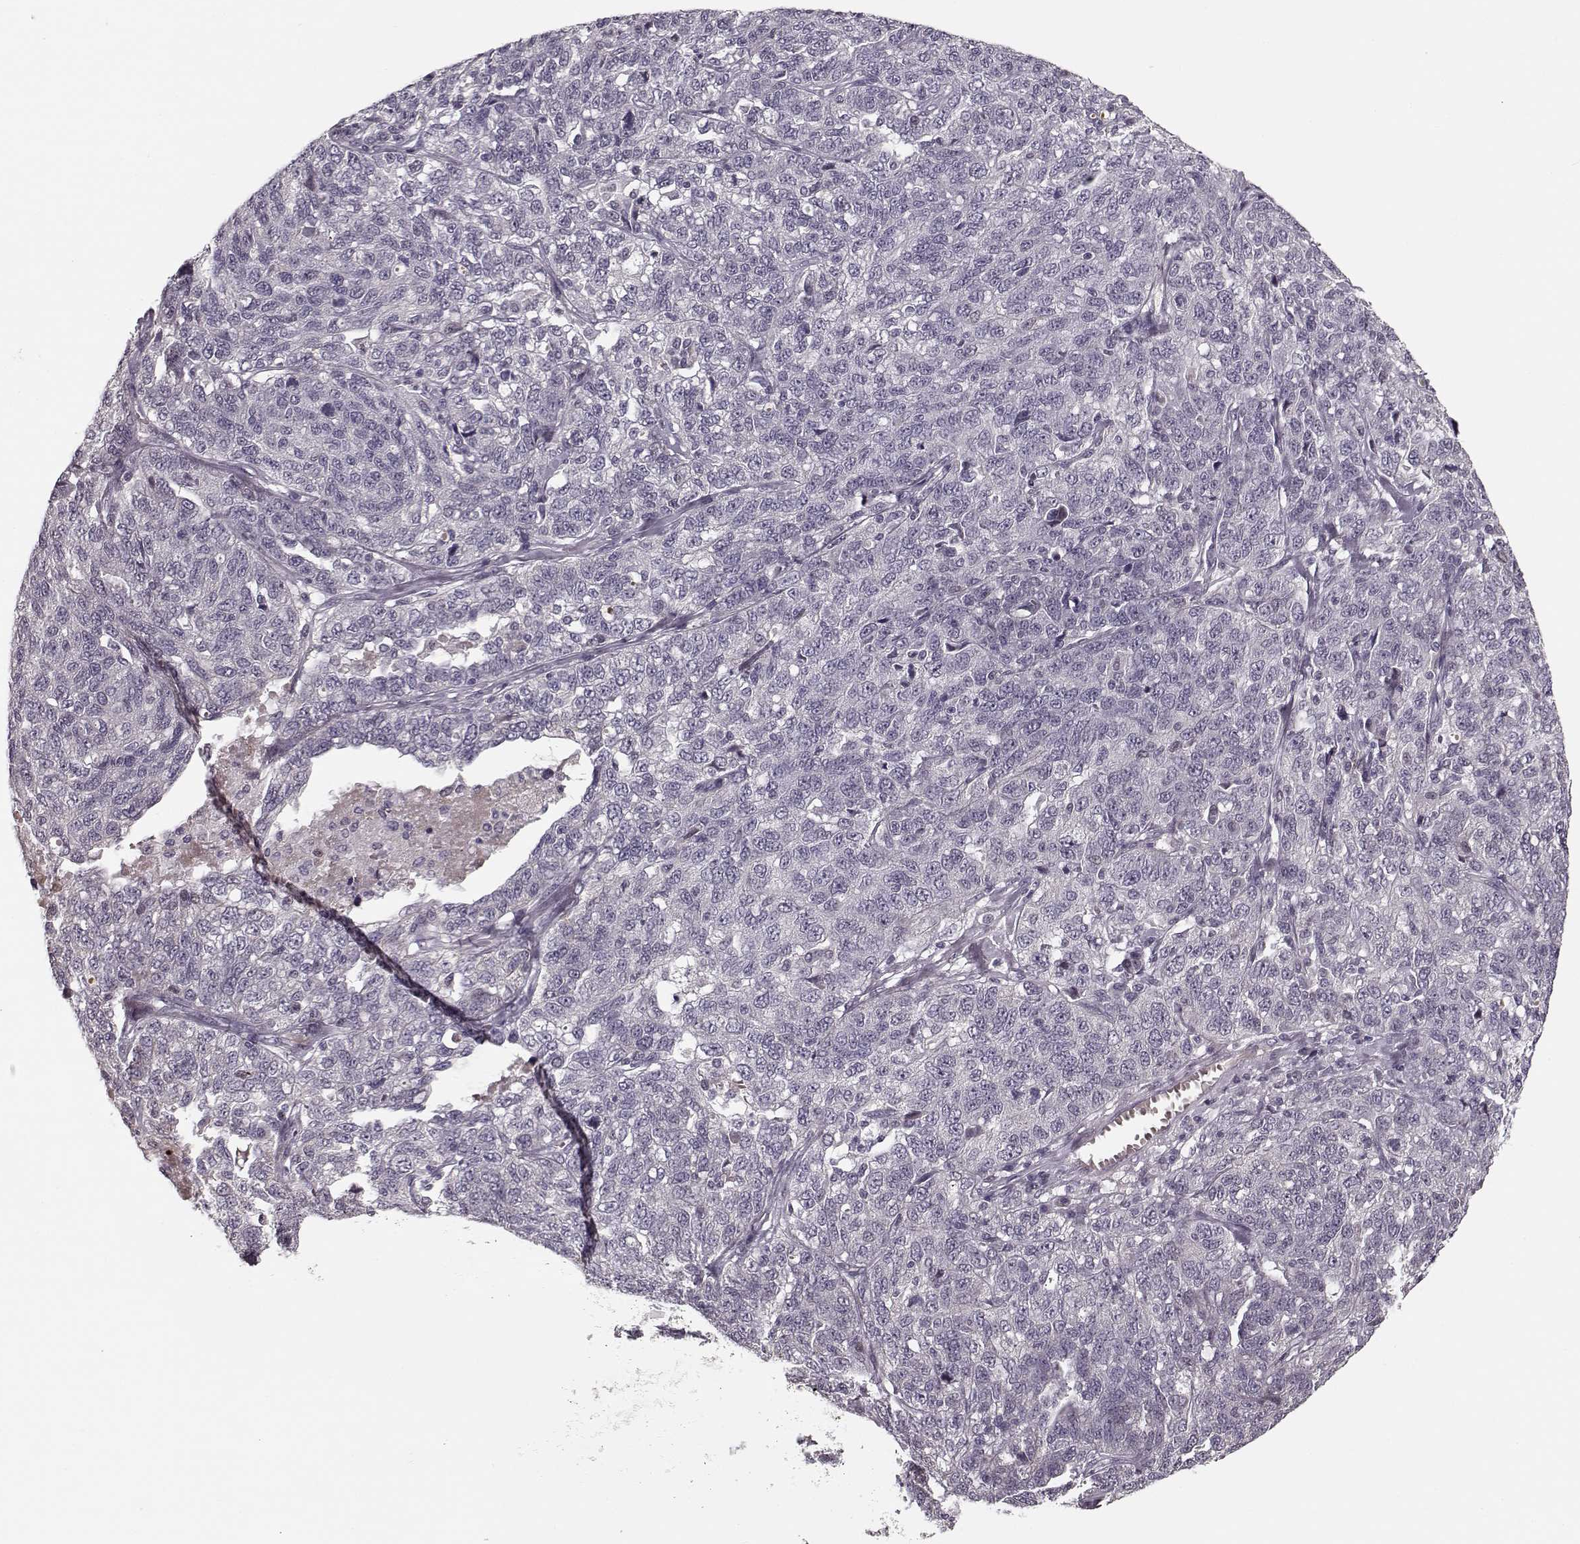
{"staining": {"intensity": "negative", "quantity": "none", "location": "none"}, "tissue": "ovarian cancer", "cell_type": "Tumor cells", "image_type": "cancer", "snomed": [{"axis": "morphology", "description": "Cystadenocarcinoma, serous, NOS"}, {"axis": "topography", "description": "Ovary"}], "caption": "A photomicrograph of serous cystadenocarcinoma (ovarian) stained for a protein demonstrates no brown staining in tumor cells.", "gene": "DNAI3", "patient": {"sex": "female", "age": 71}}